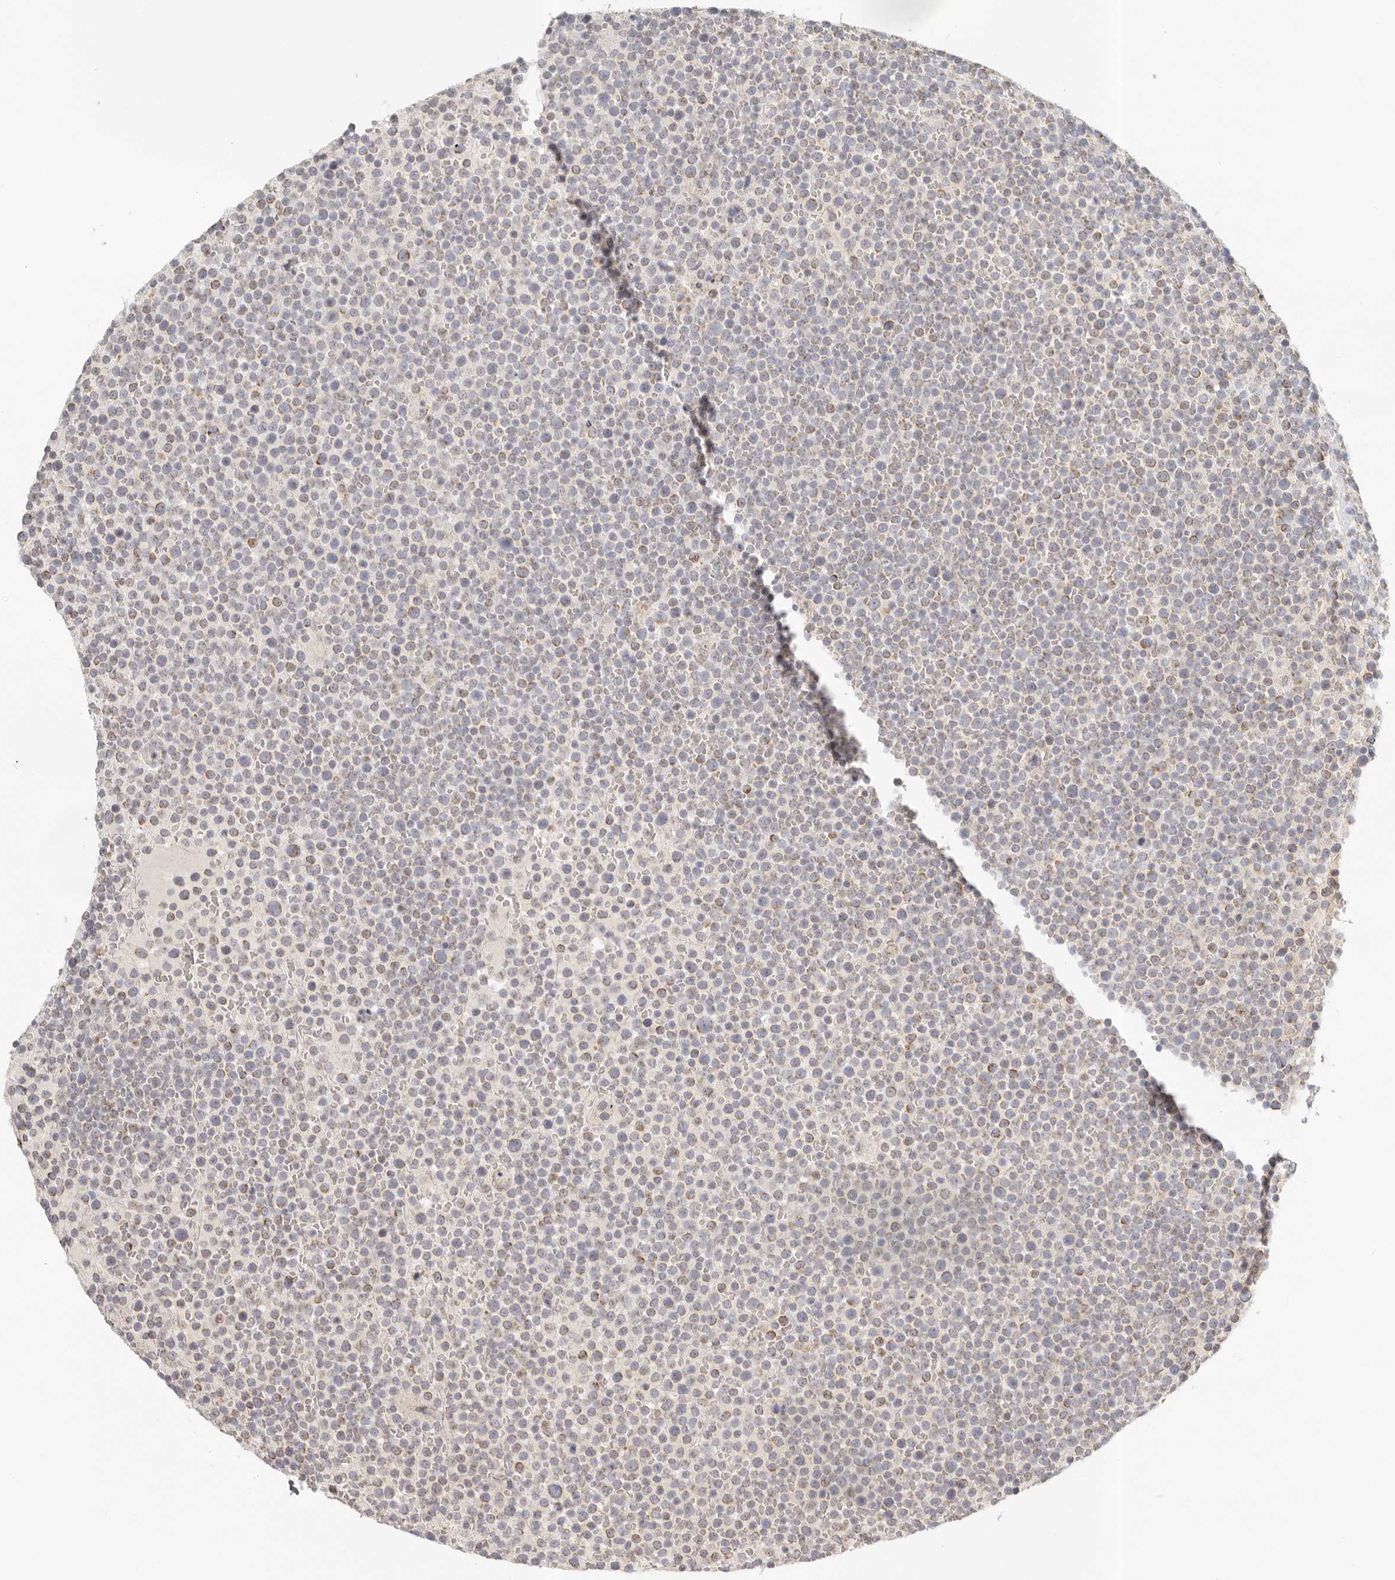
{"staining": {"intensity": "moderate", "quantity": ">75%", "location": "cytoplasmic/membranous"}, "tissue": "lymphoma", "cell_type": "Tumor cells", "image_type": "cancer", "snomed": [{"axis": "morphology", "description": "Malignant lymphoma, non-Hodgkin's type, High grade"}, {"axis": "topography", "description": "Lymph node"}], "caption": "High-power microscopy captured an IHC image of high-grade malignant lymphoma, non-Hodgkin's type, revealing moderate cytoplasmic/membranous expression in approximately >75% of tumor cells.", "gene": "KDF1", "patient": {"sex": "male", "age": 61}}